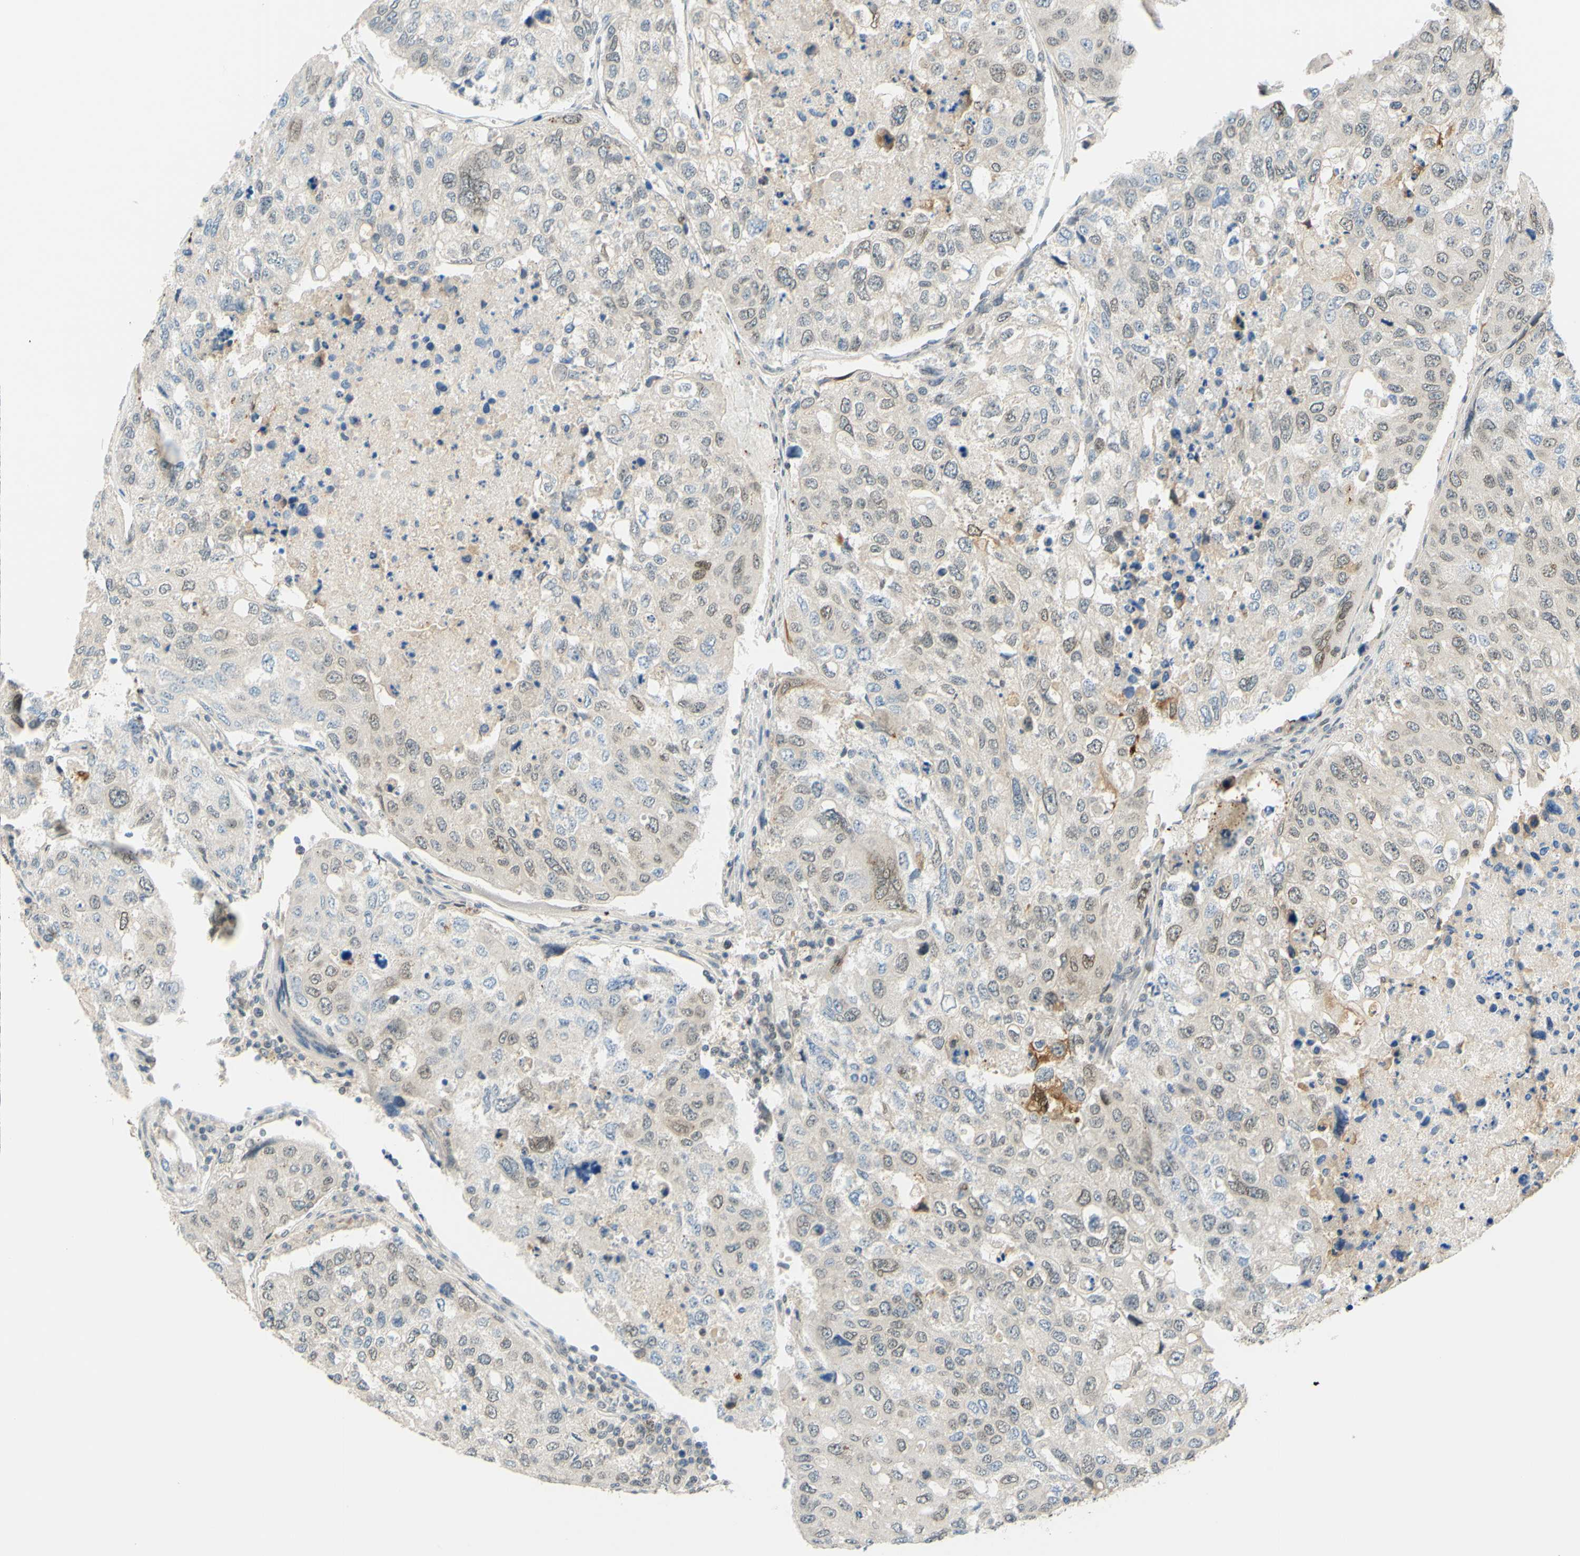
{"staining": {"intensity": "weak", "quantity": "<25%", "location": "nuclear"}, "tissue": "urothelial cancer", "cell_type": "Tumor cells", "image_type": "cancer", "snomed": [{"axis": "morphology", "description": "Urothelial carcinoma, High grade"}, {"axis": "topography", "description": "Lymph node"}, {"axis": "topography", "description": "Urinary bladder"}], "caption": "A photomicrograph of human urothelial cancer is negative for staining in tumor cells. (DAB immunohistochemistry (IHC) visualized using brightfield microscopy, high magnification).", "gene": "C2CD2L", "patient": {"sex": "male", "age": 51}}